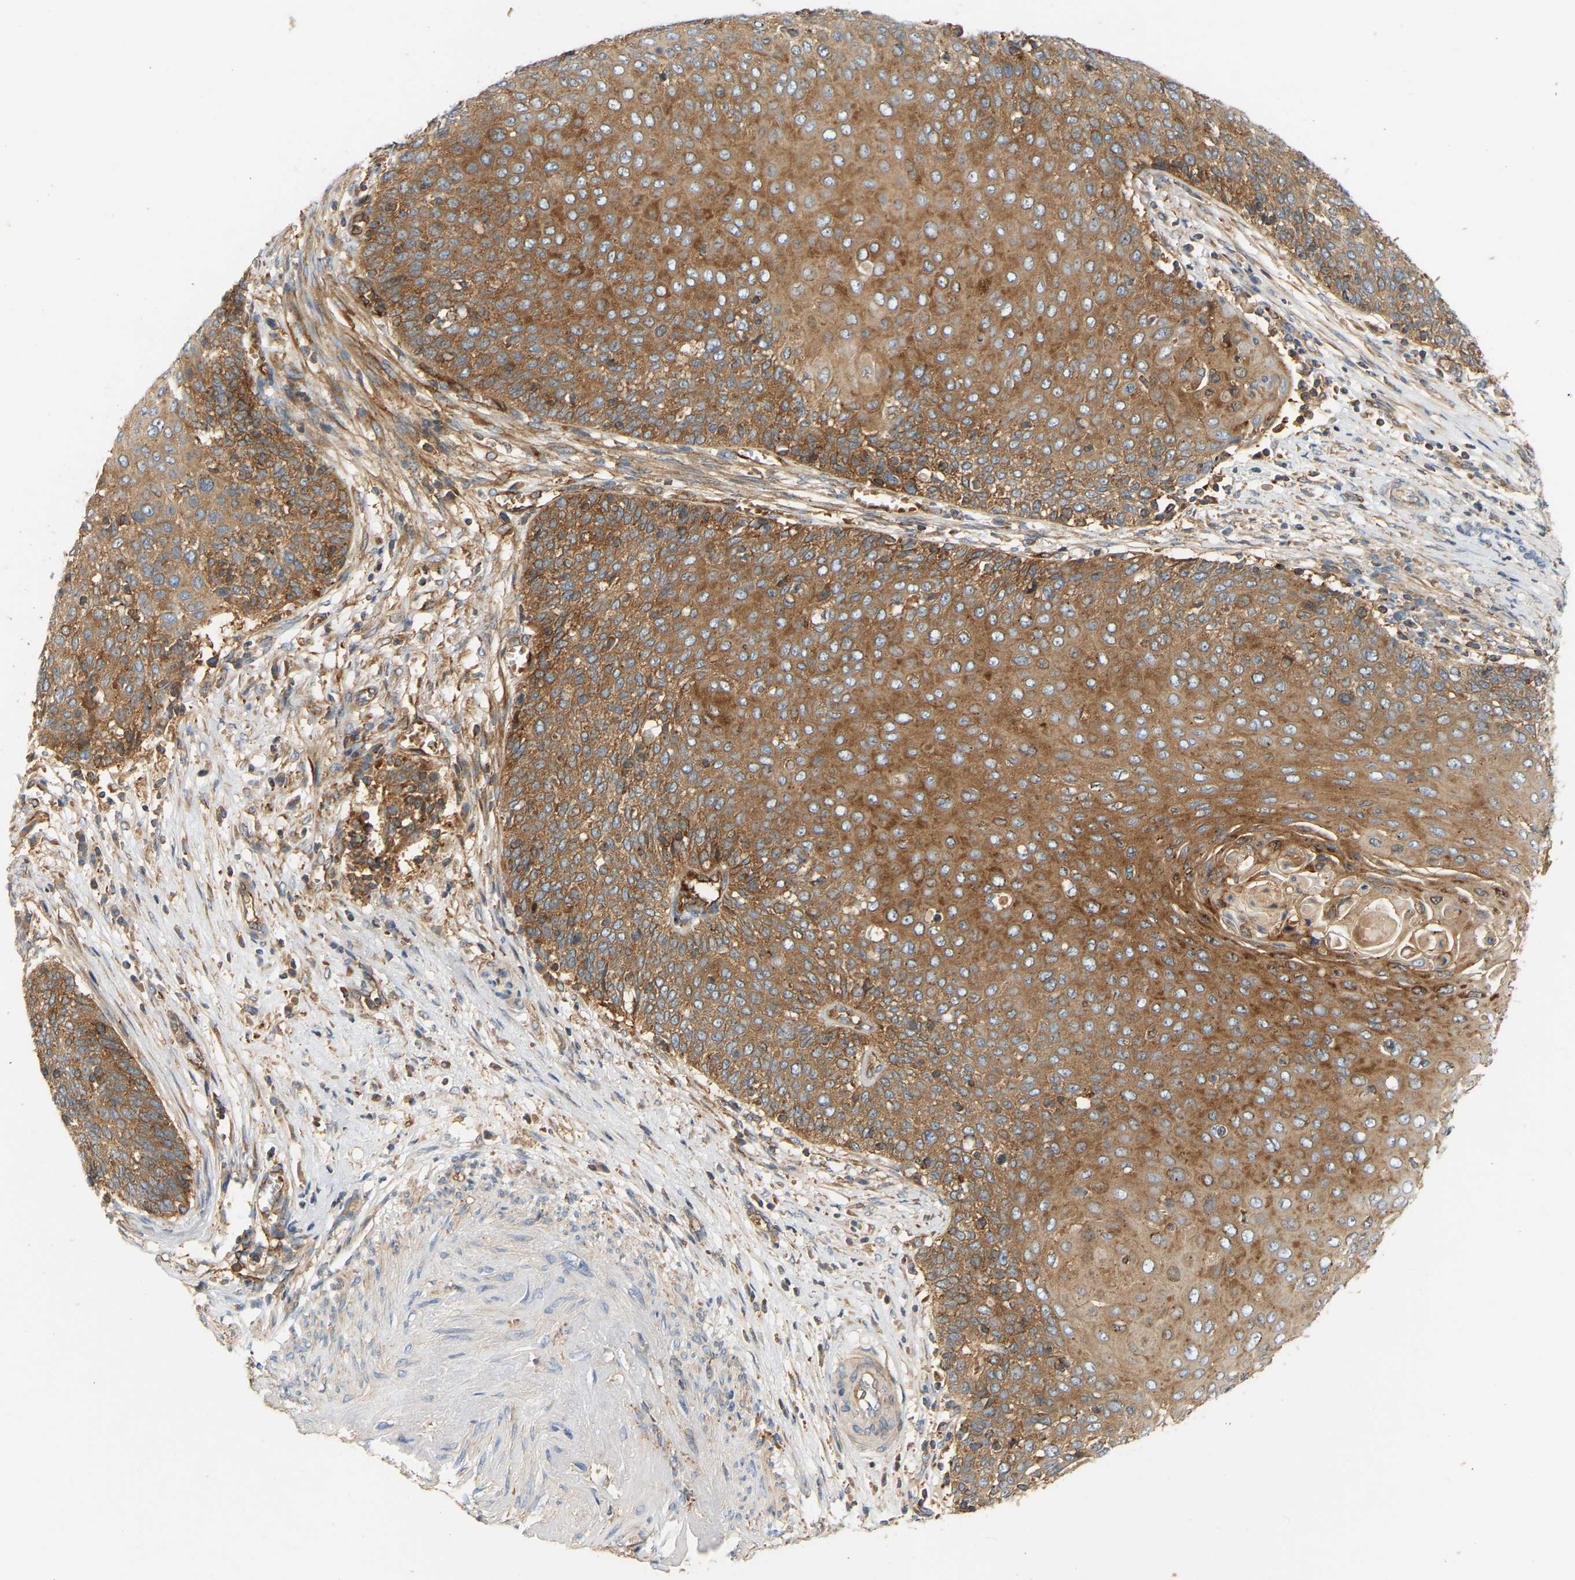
{"staining": {"intensity": "moderate", "quantity": ">75%", "location": "cytoplasmic/membranous"}, "tissue": "cervical cancer", "cell_type": "Tumor cells", "image_type": "cancer", "snomed": [{"axis": "morphology", "description": "Squamous cell carcinoma, NOS"}, {"axis": "topography", "description": "Cervix"}], "caption": "About >75% of tumor cells in human cervical squamous cell carcinoma demonstrate moderate cytoplasmic/membranous protein expression as visualized by brown immunohistochemical staining.", "gene": "AKAP13", "patient": {"sex": "female", "age": 39}}